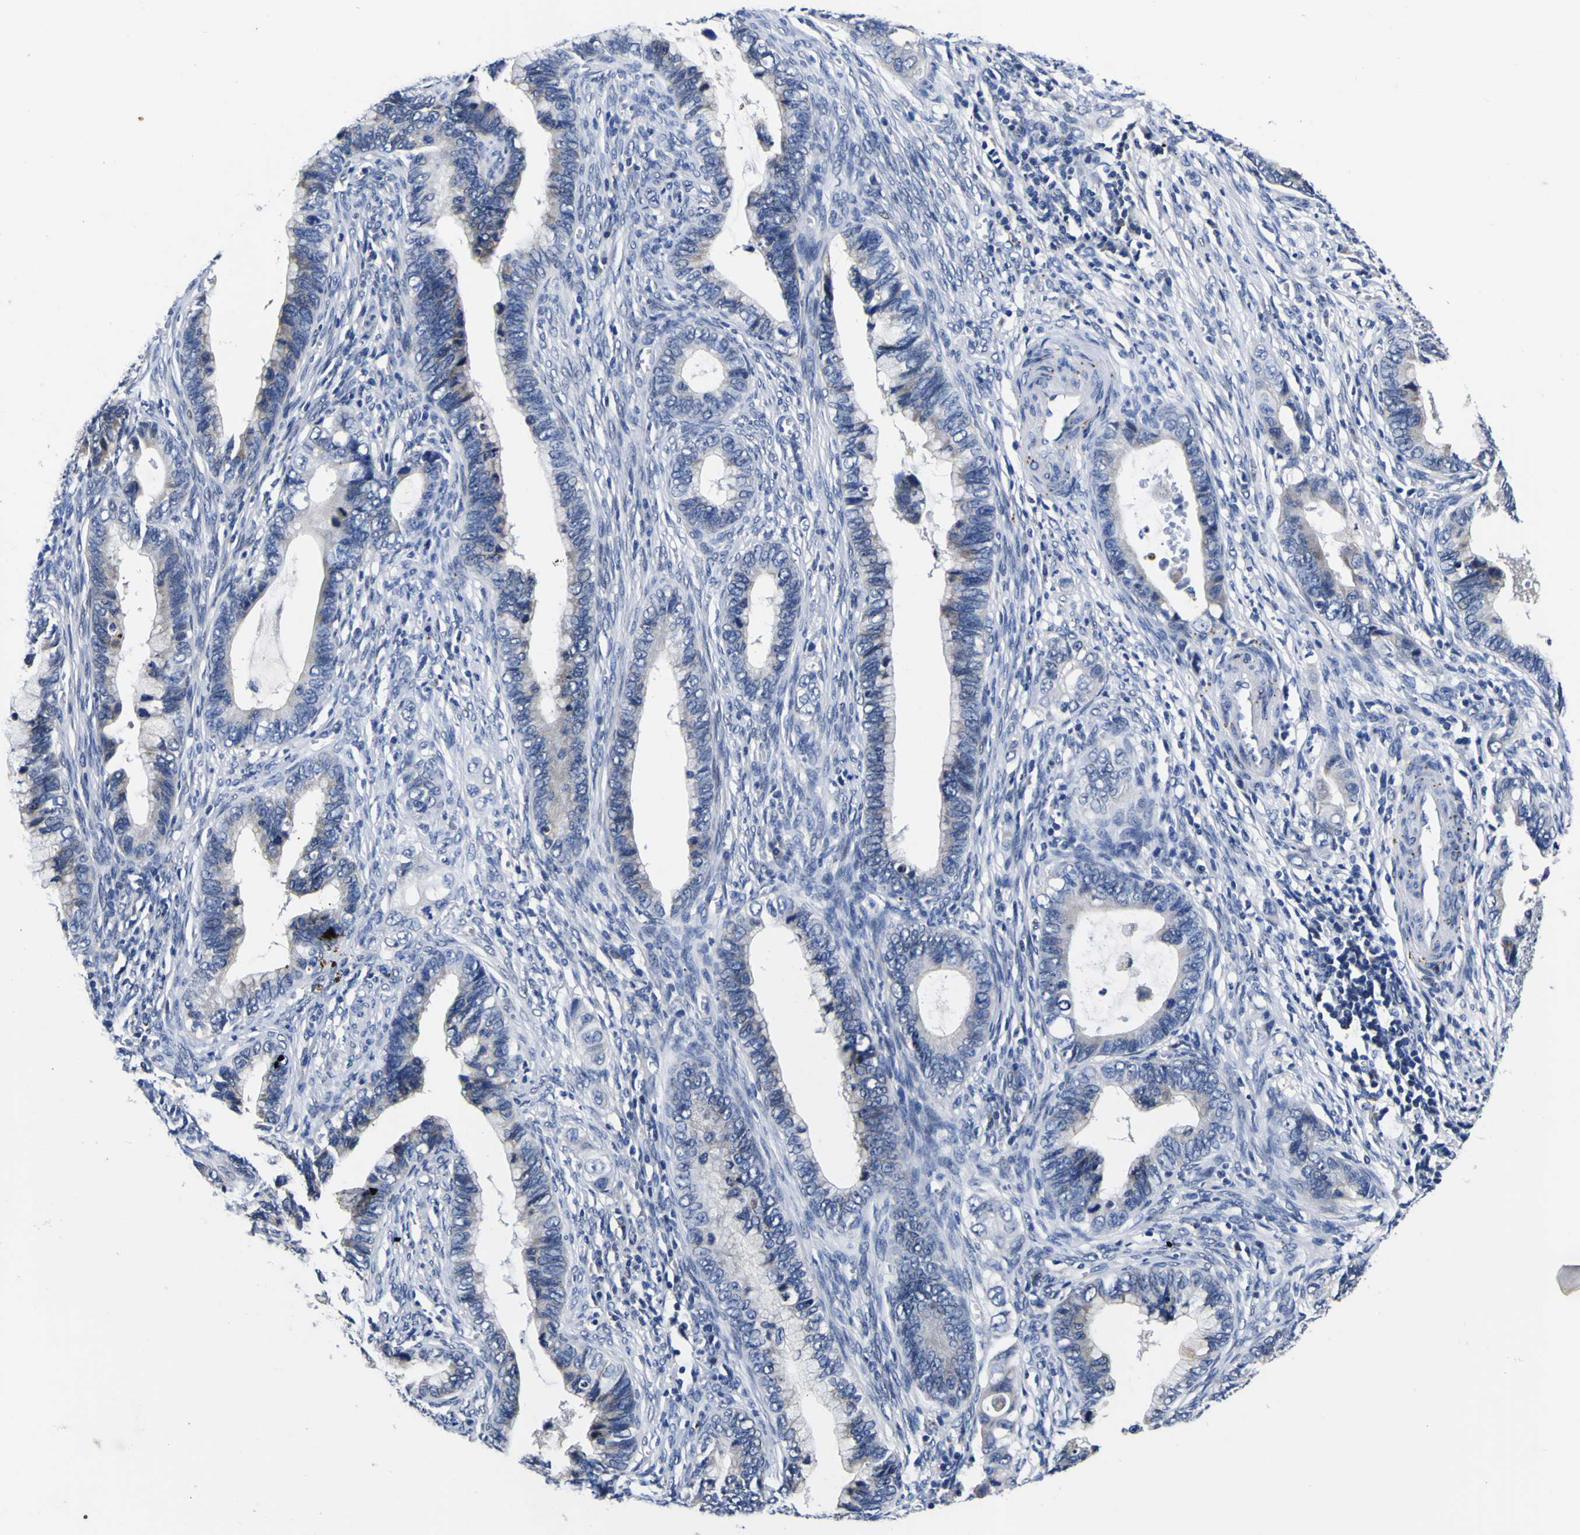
{"staining": {"intensity": "weak", "quantity": "<25%", "location": "cytoplasmic/membranous"}, "tissue": "cervical cancer", "cell_type": "Tumor cells", "image_type": "cancer", "snomed": [{"axis": "morphology", "description": "Adenocarcinoma, NOS"}, {"axis": "topography", "description": "Cervix"}], "caption": "This is an immunohistochemistry image of cervical adenocarcinoma. There is no staining in tumor cells.", "gene": "IGFLR1", "patient": {"sex": "female", "age": 44}}